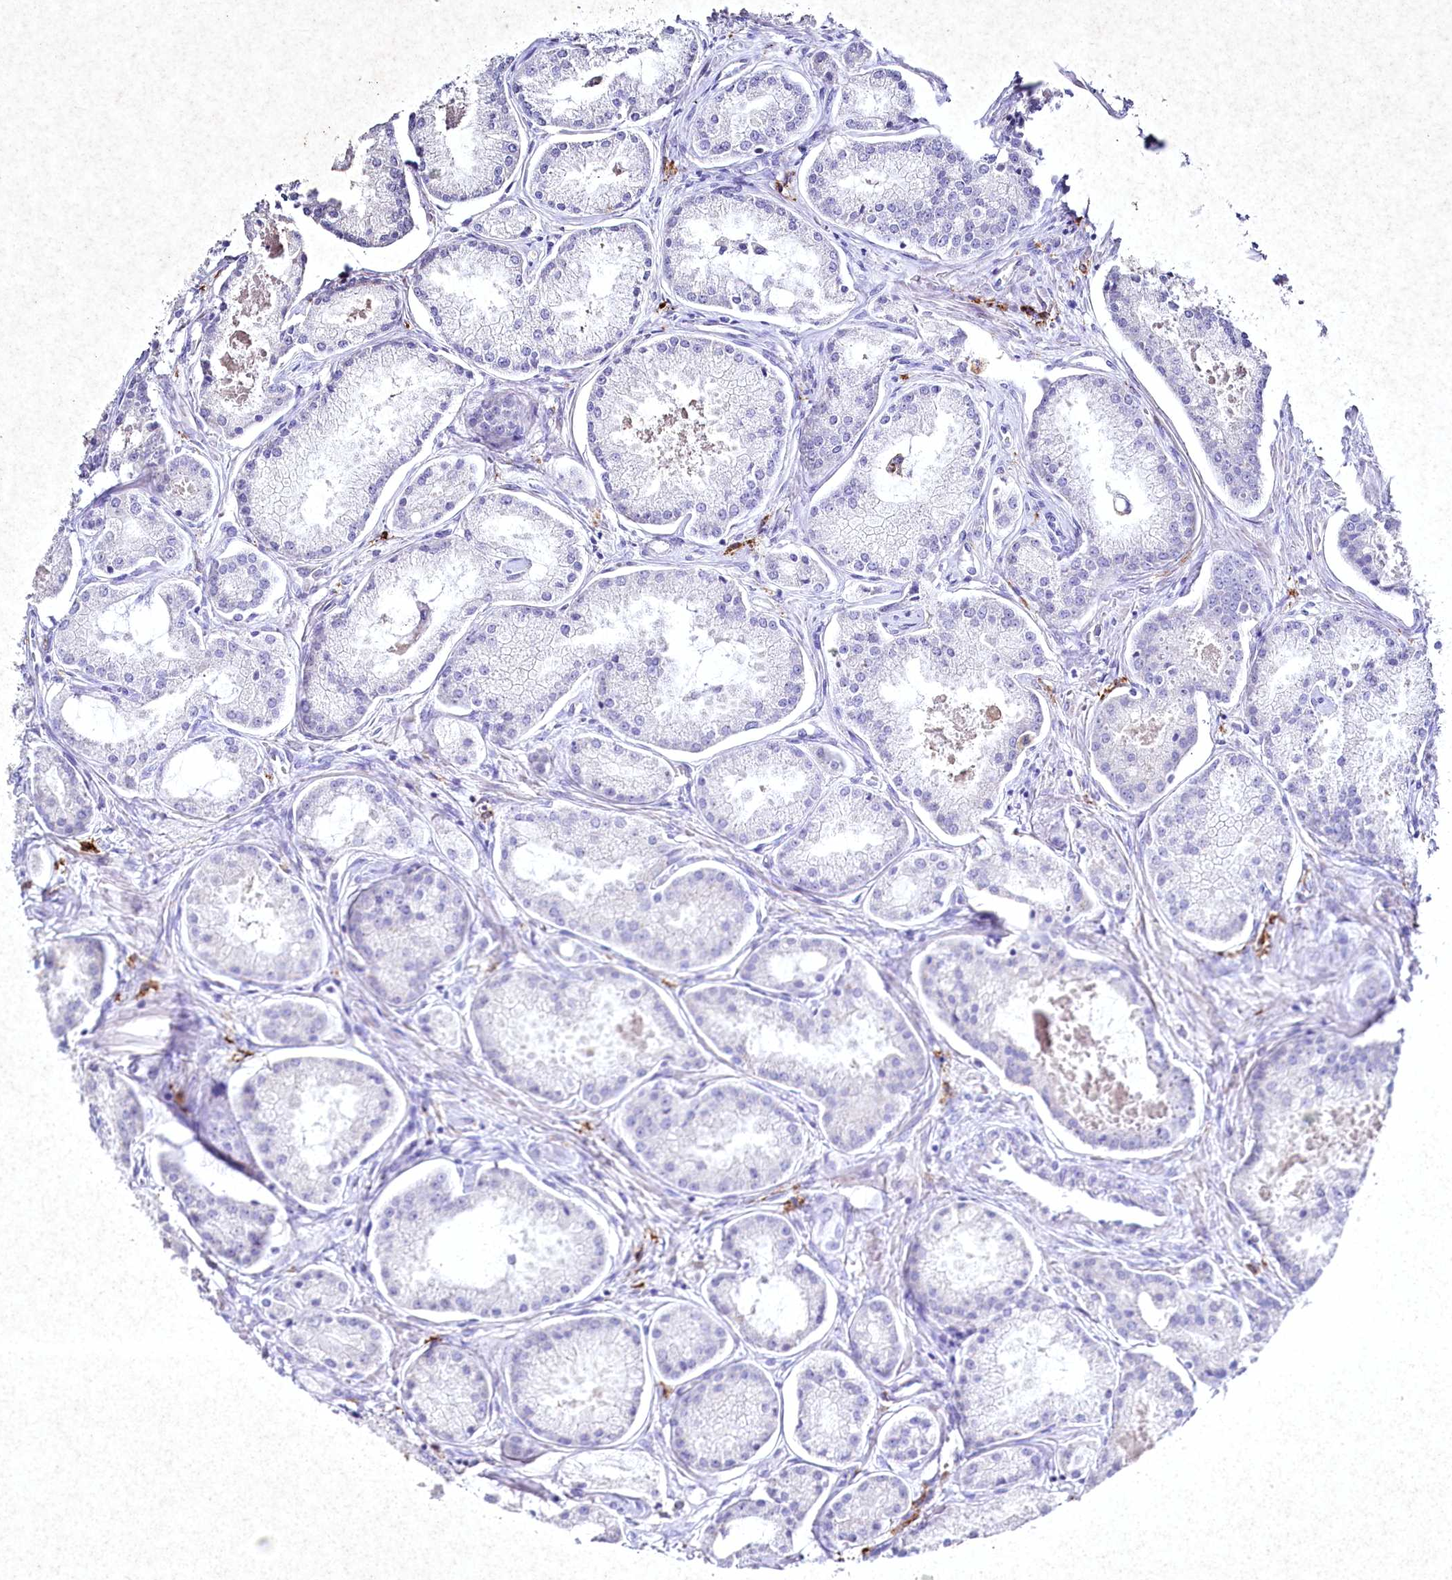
{"staining": {"intensity": "negative", "quantity": "none", "location": "none"}, "tissue": "prostate cancer", "cell_type": "Tumor cells", "image_type": "cancer", "snomed": [{"axis": "morphology", "description": "Adenocarcinoma, Low grade"}, {"axis": "topography", "description": "Prostate"}], "caption": "Protein analysis of prostate cancer (low-grade adenocarcinoma) exhibits no significant positivity in tumor cells.", "gene": "CLEC4M", "patient": {"sex": "male", "age": 68}}